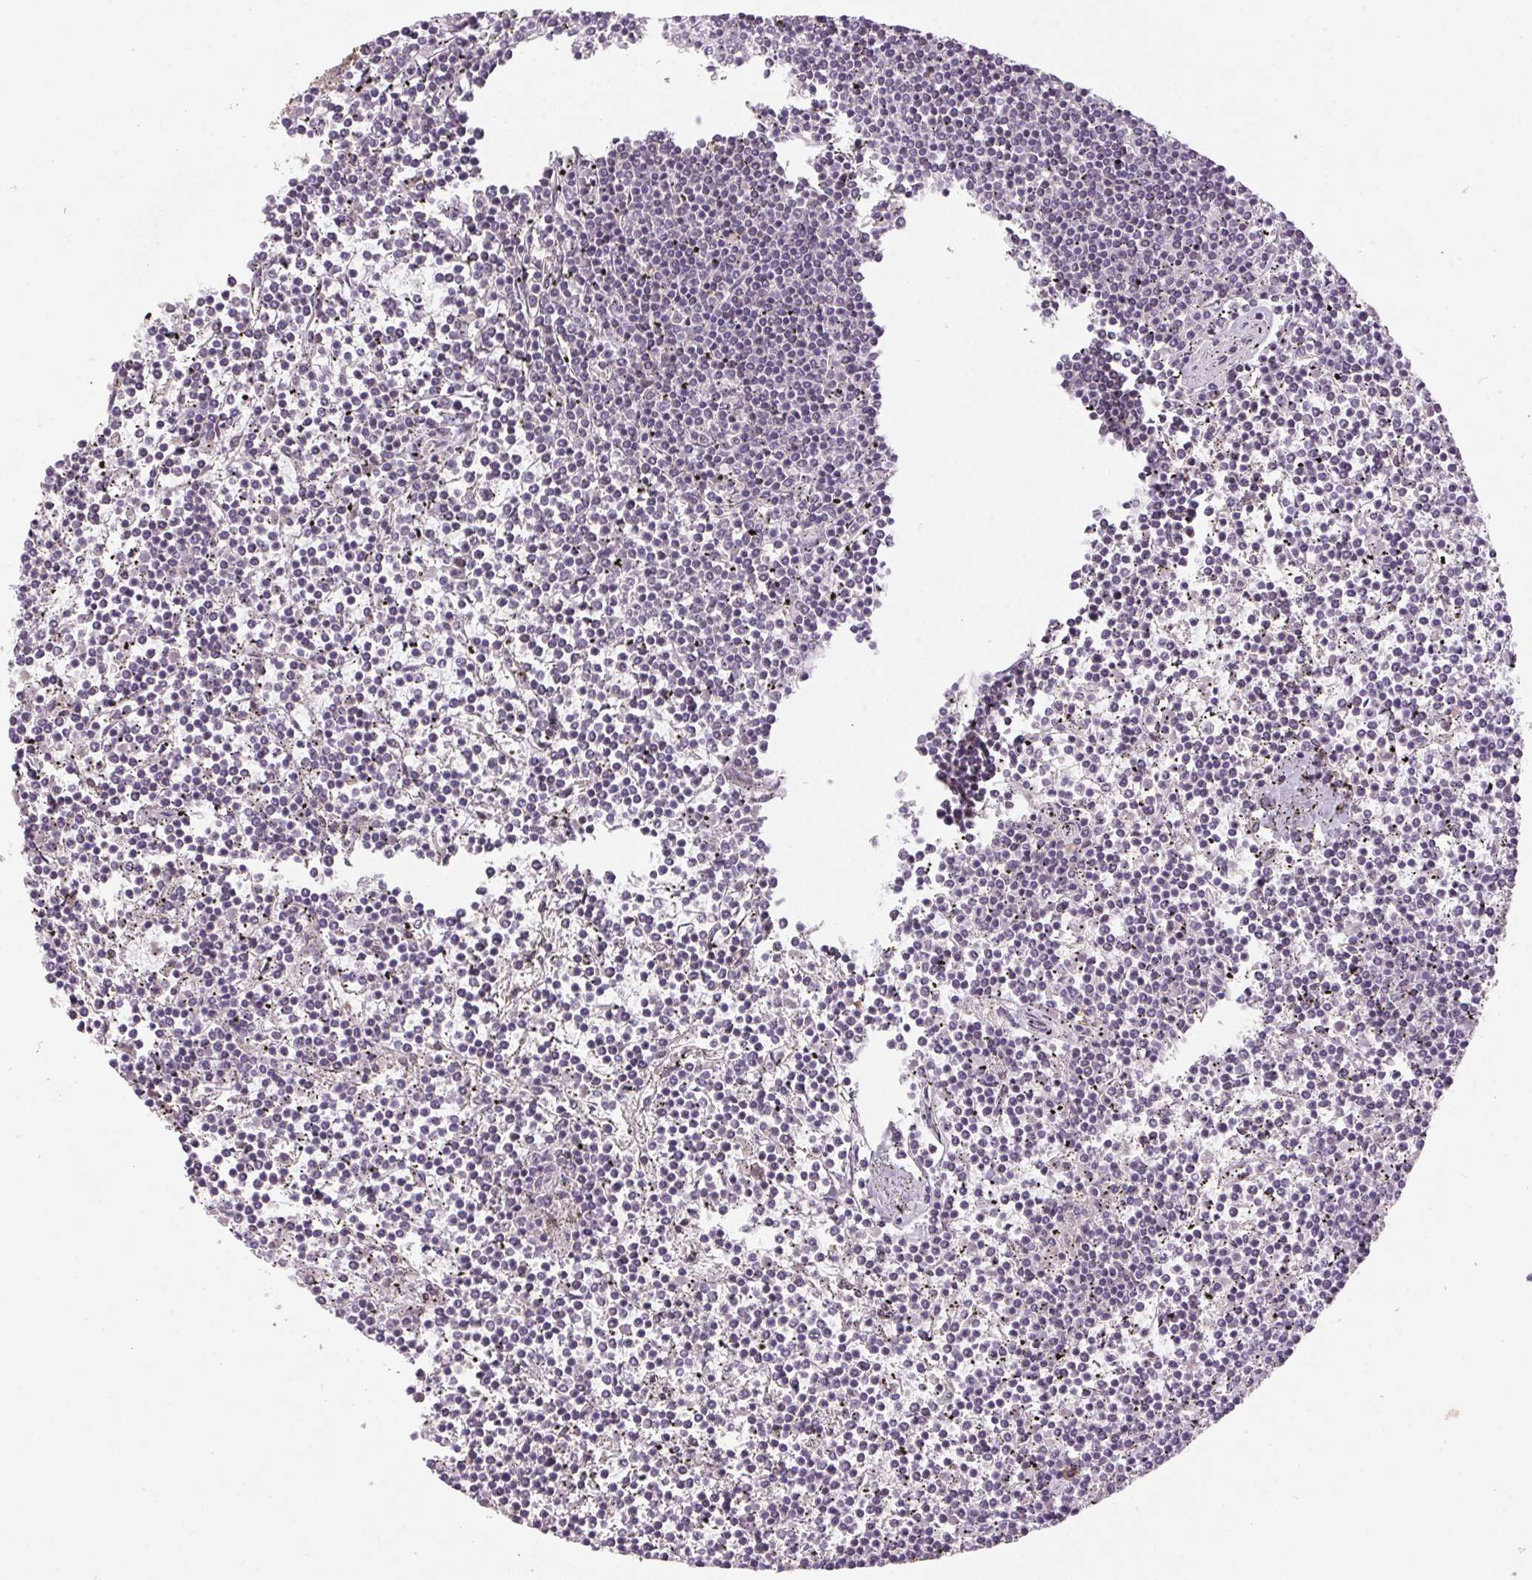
{"staining": {"intensity": "negative", "quantity": "none", "location": "none"}, "tissue": "lymphoma", "cell_type": "Tumor cells", "image_type": "cancer", "snomed": [{"axis": "morphology", "description": "Malignant lymphoma, non-Hodgkin's type, Low grade"}, {"axis": "topography", "description": "Spleen"}], "caption": "This is an IHC photomicrograph of malignant lymphoma, non-Hodgkin's type (low-grade). There is no staining in tumor cells.", "gene": "ZBTB4", "patient": {"sex": "female", "age": 19}}